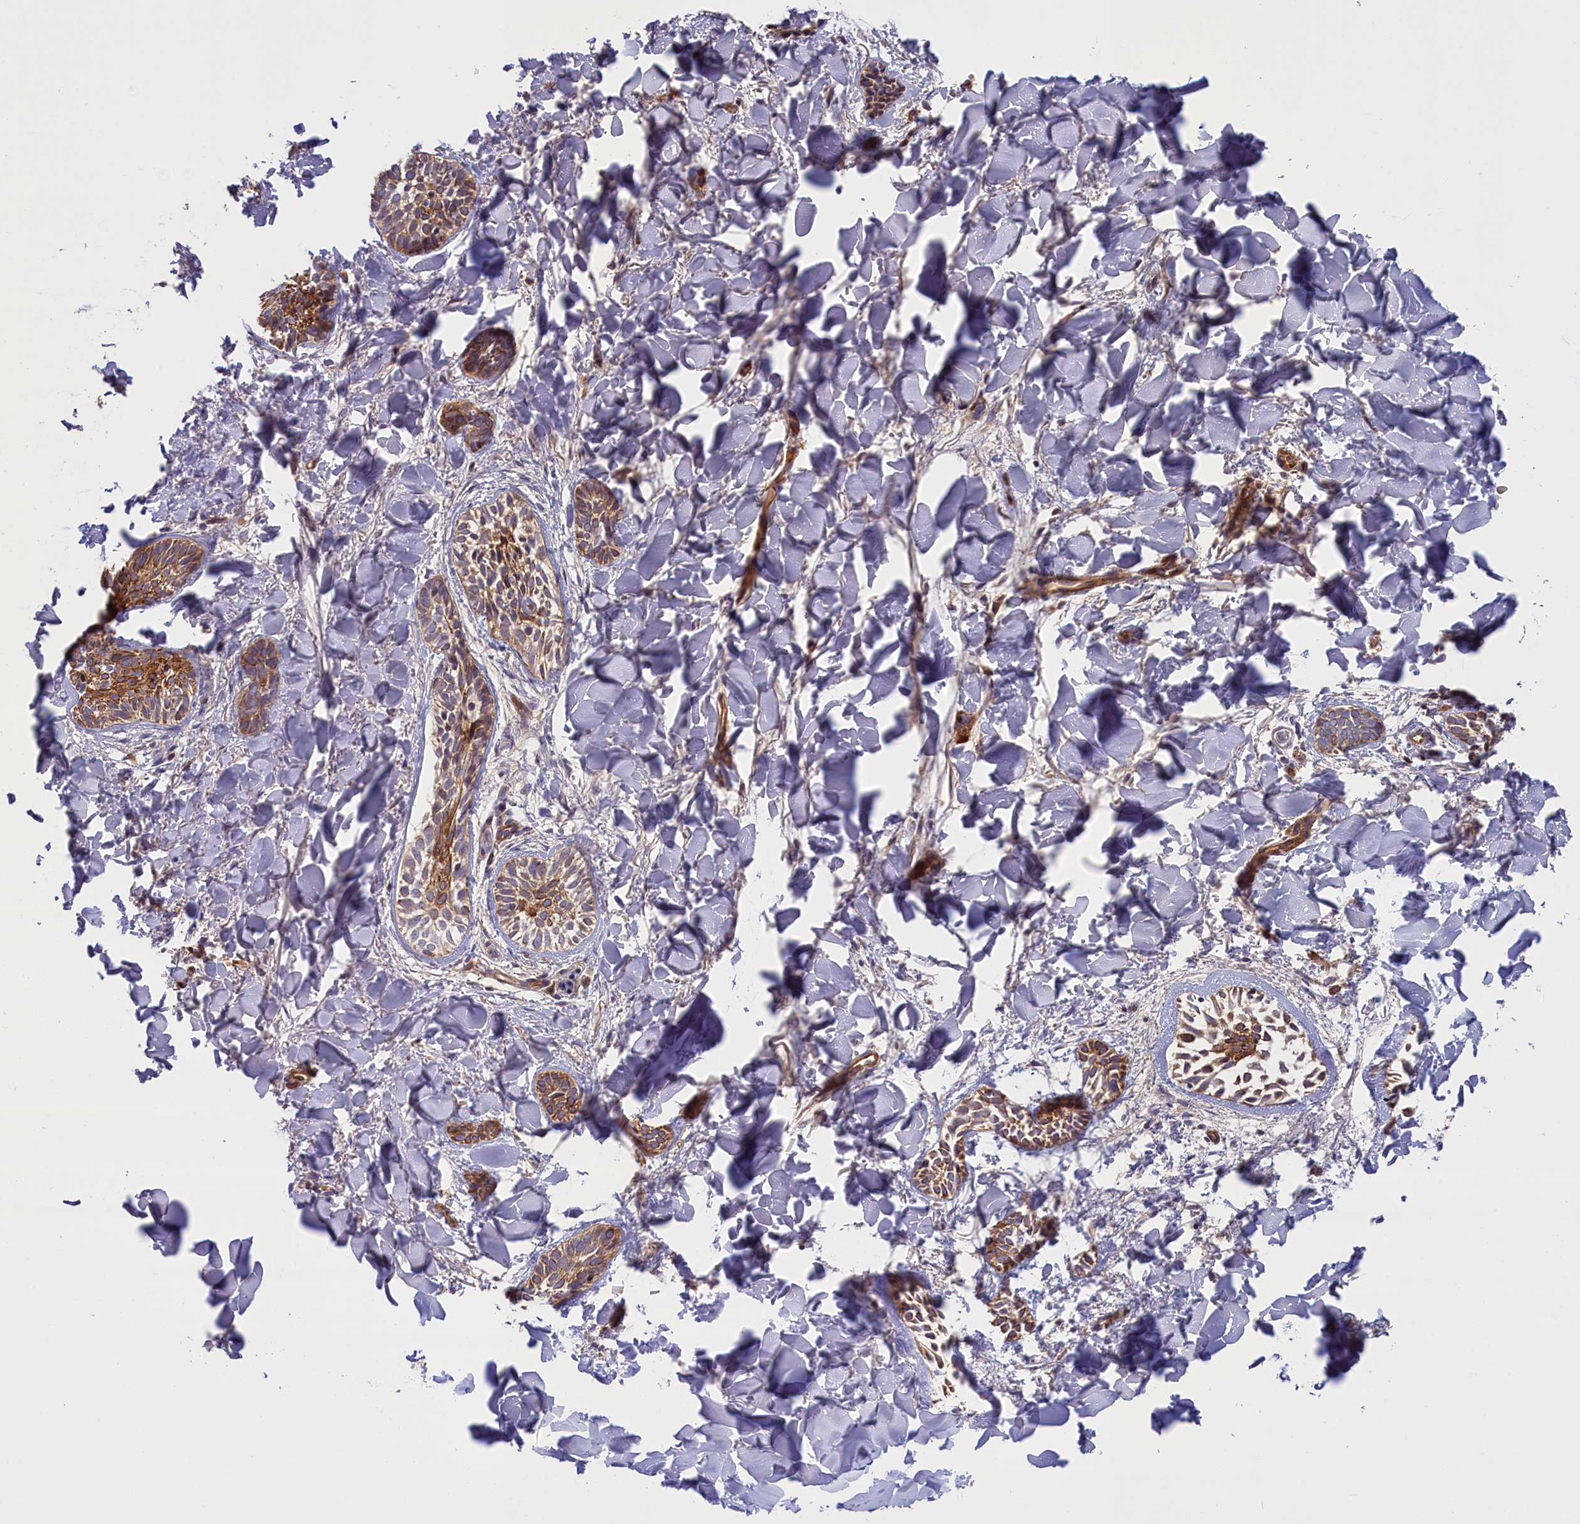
{"staining": {"intensity": "moderate", "quantity": ">75%", "location": "cytoplasmic/membranous"}, "tissue": "skin cancer", "cell_type": "Tumor cells", "image_type": "cancer", "snomed": [{"axis": "morphology", "description": "Basal cell carcinoma"}, {"axis": "topography", "description": "Skin"}], "caption": "The micrograph demonstrates immunohistochemical staining of skin basal cell carcinoma. There is moderate cytoplasmic/membranous expression is seen in about >75% of tumor cells. (DAB (3,3'-diaminobenzidine) IHC, brown staining for protein, blue staining for nuclei).", "gene": "FUZ", "patient": {"sex": "female", "age": 59}}